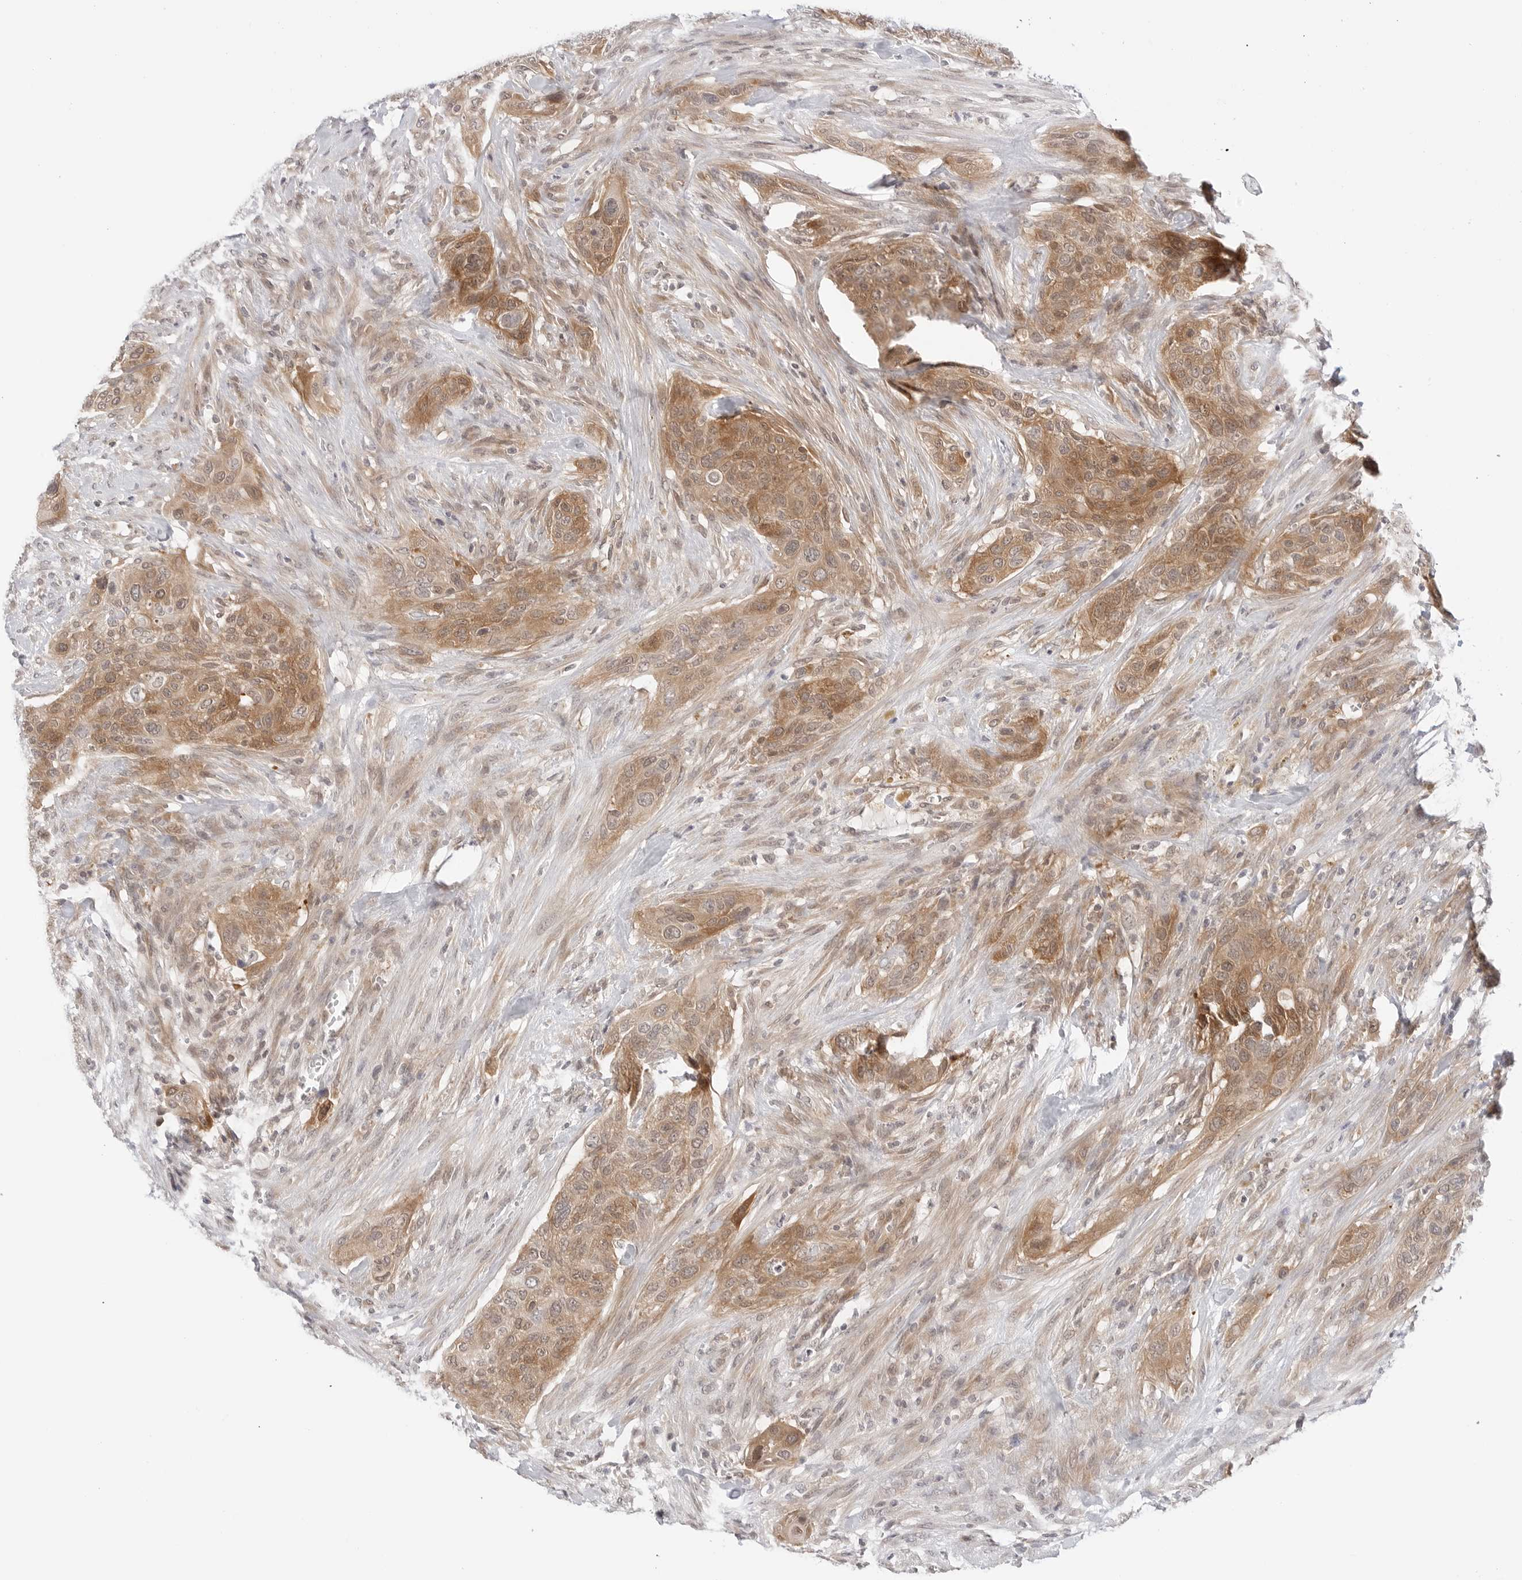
{"staining": {"intensity": "moderate", "quantity": ">75%", "location": "cytoplasmic/membranous,nuclear"}, "tissue": "urothelial cancer", "cell_type": "Tumor cells", "image_type": "cancer", "snomed": [{"axis": "morphology", "description": "Urothelial carcinoma, High grade"}, {"axis": "topography", "description": "Urinary bladder"}], "caption": "A micrograph showing moderate cytoplasmic/membranous and nuclear positivity in approximately >75% of tumor cells in urothelial cancer, as visualized by brown immunohistochemical staining.", "gene": "NUDC", "patient": {"sex": "male", "age": 35}}